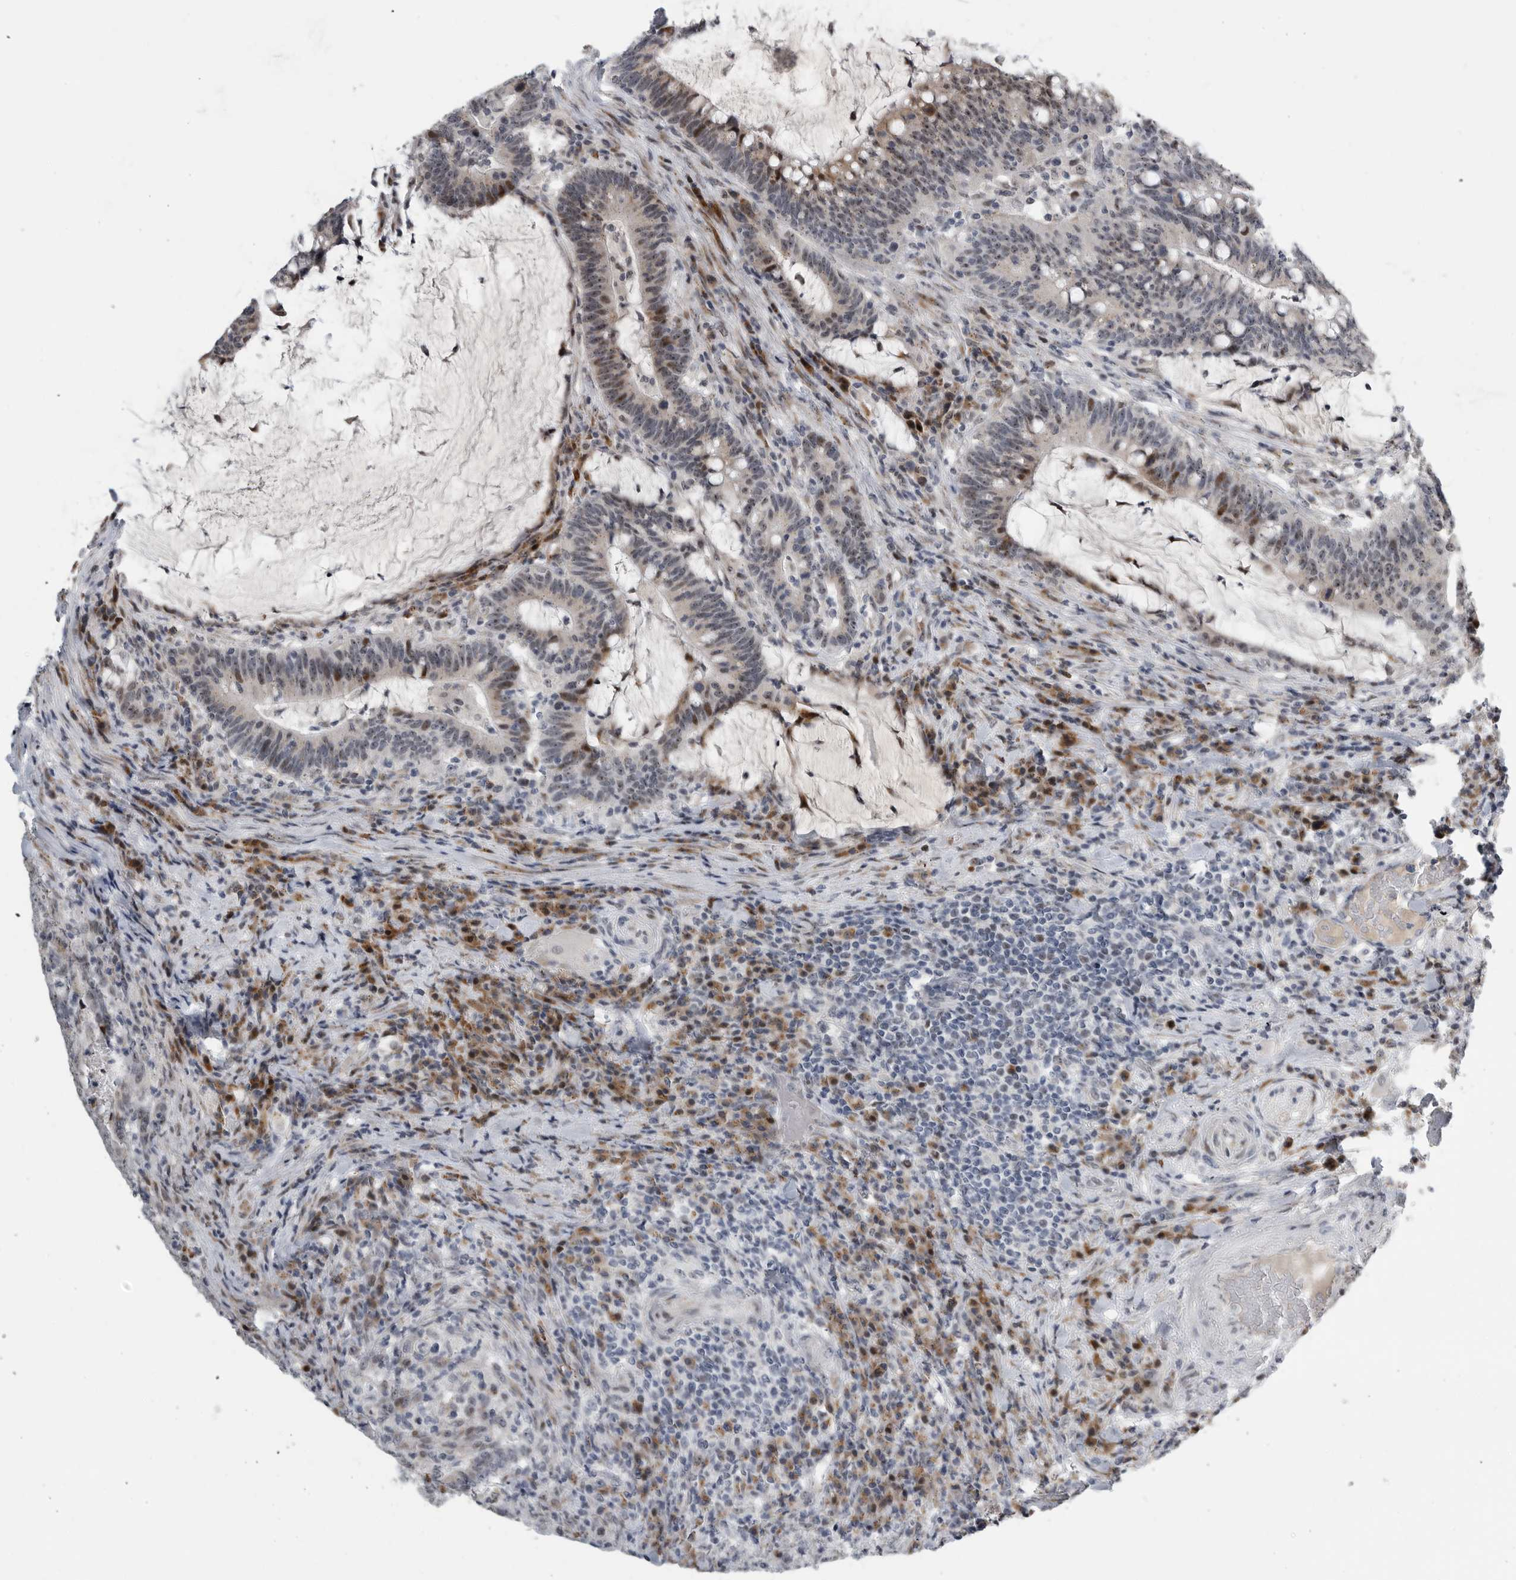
{"staining": {"intensity": "moderate", "quantity": "<25%", "location": "cytoplasmic/membranous,nuclear"}, "tissue": "colorectal cancer", "cell_type": "Tumor cells", "image_type": "cancer", "snomed": [{"axis": "morphology", "description": "Adenocarcinoma, NOS"}, {"axis": "topography", "description": "Colon"}], "caption": "Immunohistochemistry (IHC) photomicrograph of neoplastic tissue: colorectal cancer stained using immunohistochemistry exhibits low levels of moderate protein expression localized specifically in the cytoplasmic/membranous and nuclear of tumor cells, appearing as a cytoplasmic/membranous and nuclear brown color.", "gene": "PCMTD1", "patient": {"sex": "female", "age": 66}}